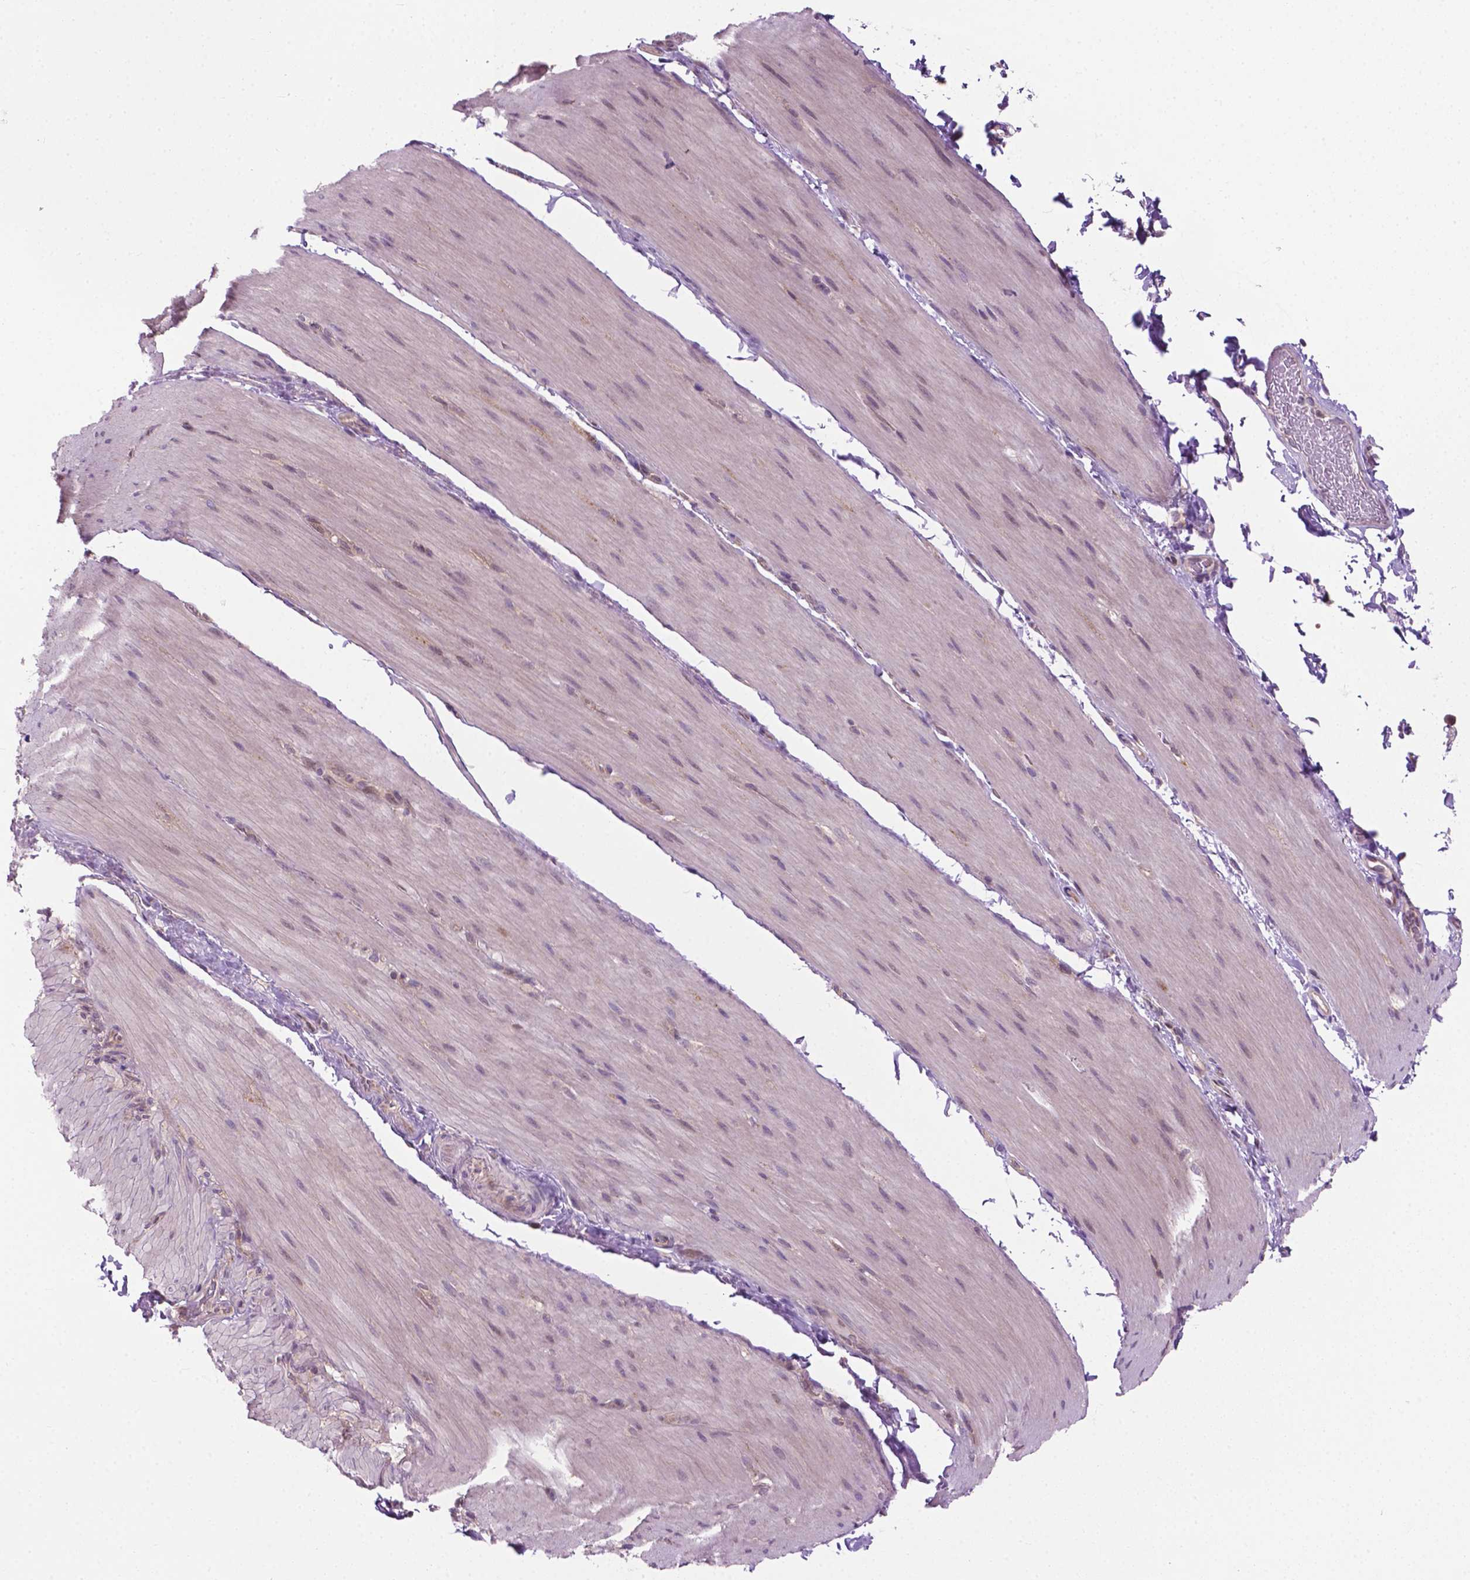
{"staining": {"intensity": "negative", "quantity": "none", "location": "none"}, "tissue": "smooth muscle", "cell_type": "Smooth muscle cells", "image_type": "normal", "snomed": [{"axis": "morphology", "description": "Normal tissue, NOS"}, {"axis": "topography", "description": "Smooth muscle"}, {"axis": "topography", "description": "Colon"}], "caption": "Human smooth muscle stained for a protein using immunohistochemistry (IHC) displays no expression in smooth muscle cells.", "gene": "MZT1", "patient": {"sex": "male", "age": 73}}